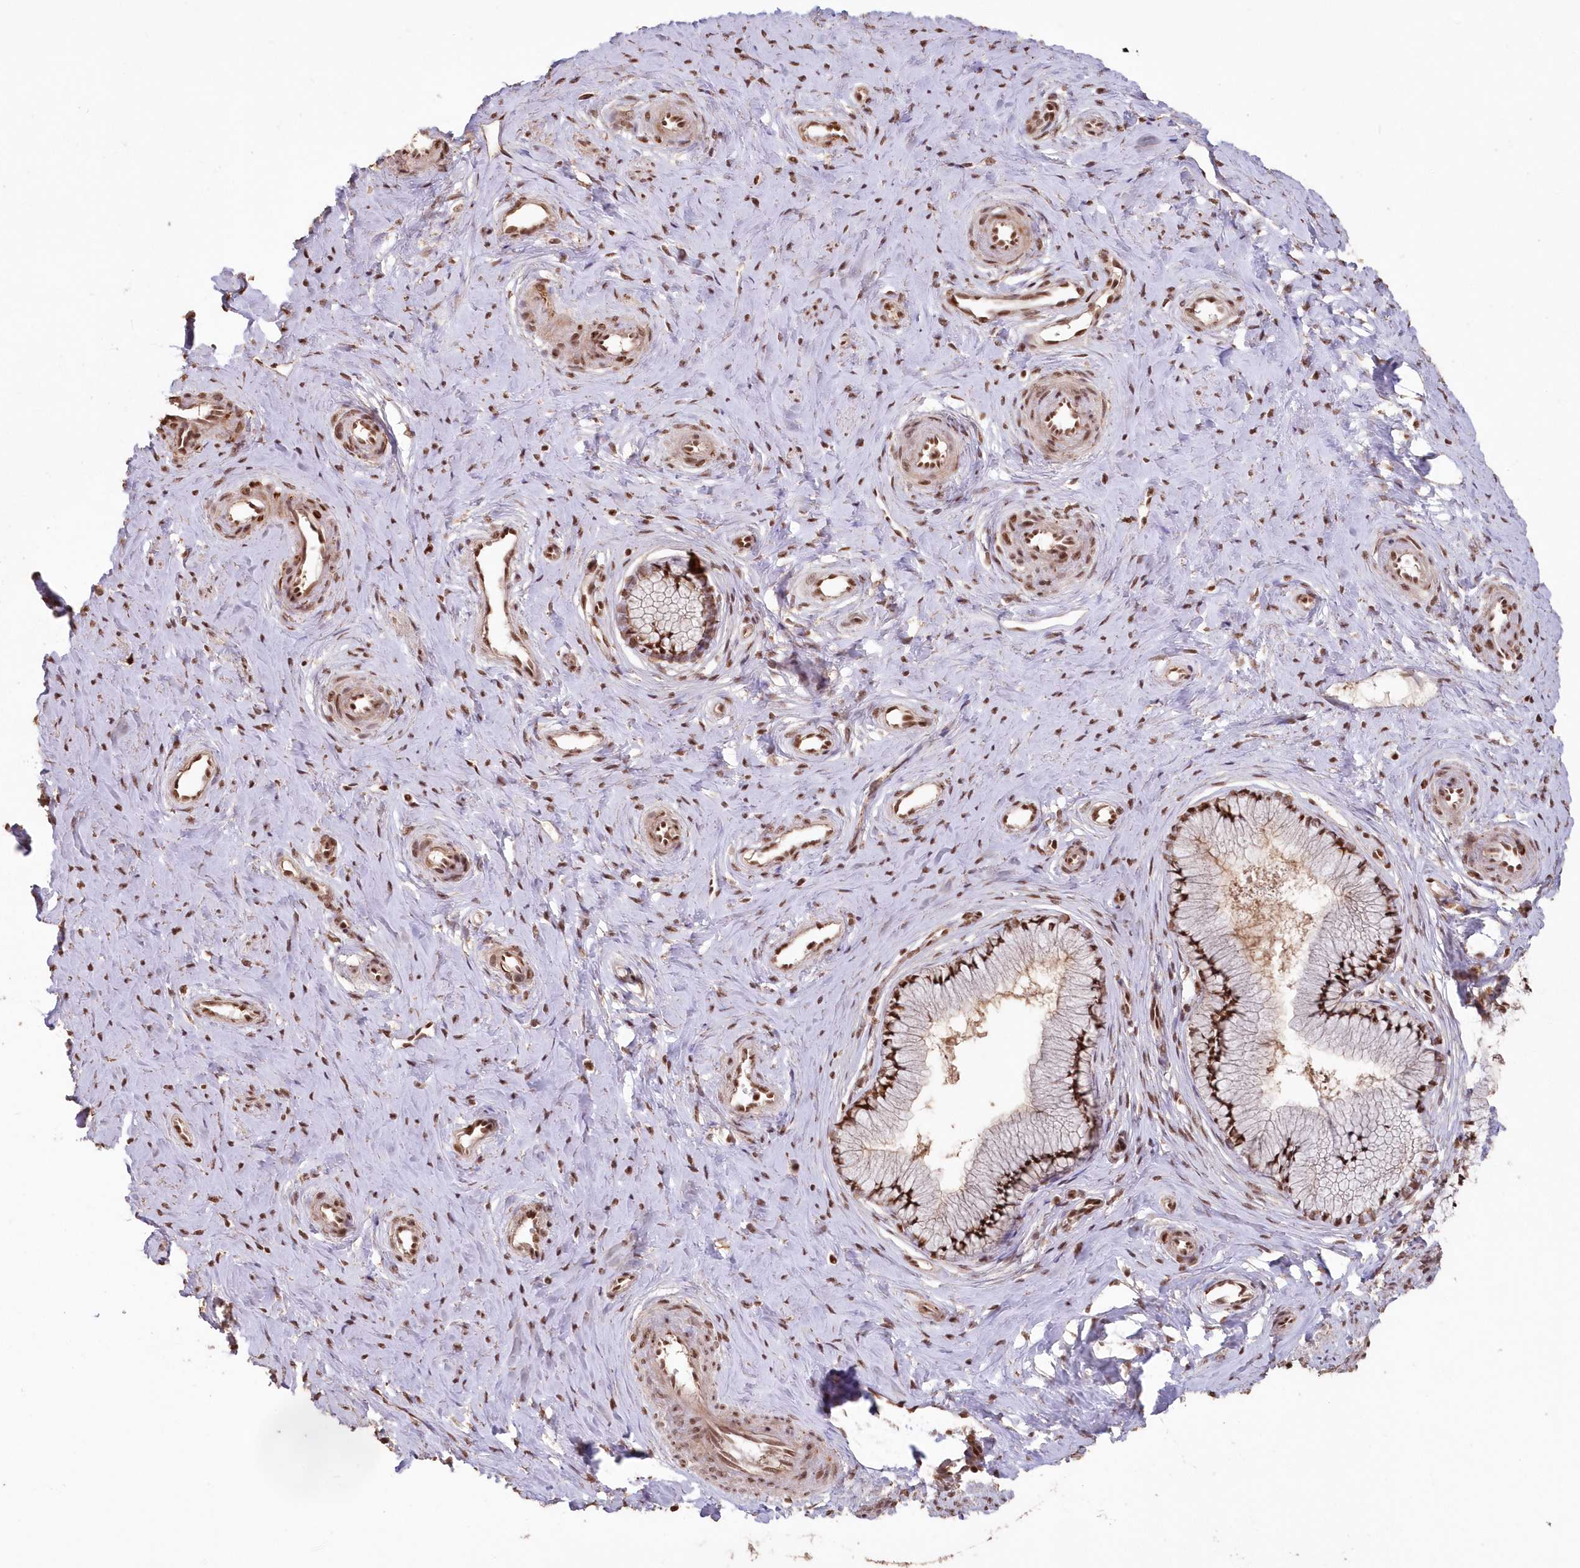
{"staining": {"intensity": "strong", "quantity": ">75%", "location": "nuclear"}, "tissue": "cervix", "cell_type": "Glandular cells", "image_type": "normal", "snomed": [{"axis": "morphology", "description": "Normal tissue, NOS"}, {"axis": "topography", "description": "Cervix"}], "caption": "Immunohistochemistry (IHC) photomicrograph of unremarkable human cervix stained for a protein (brown), which displays high levels of strong nuclear expression in about >75% of glandular cells.", "gene": "PDS5A", "patient": {"sex": "female", "age": 36}}